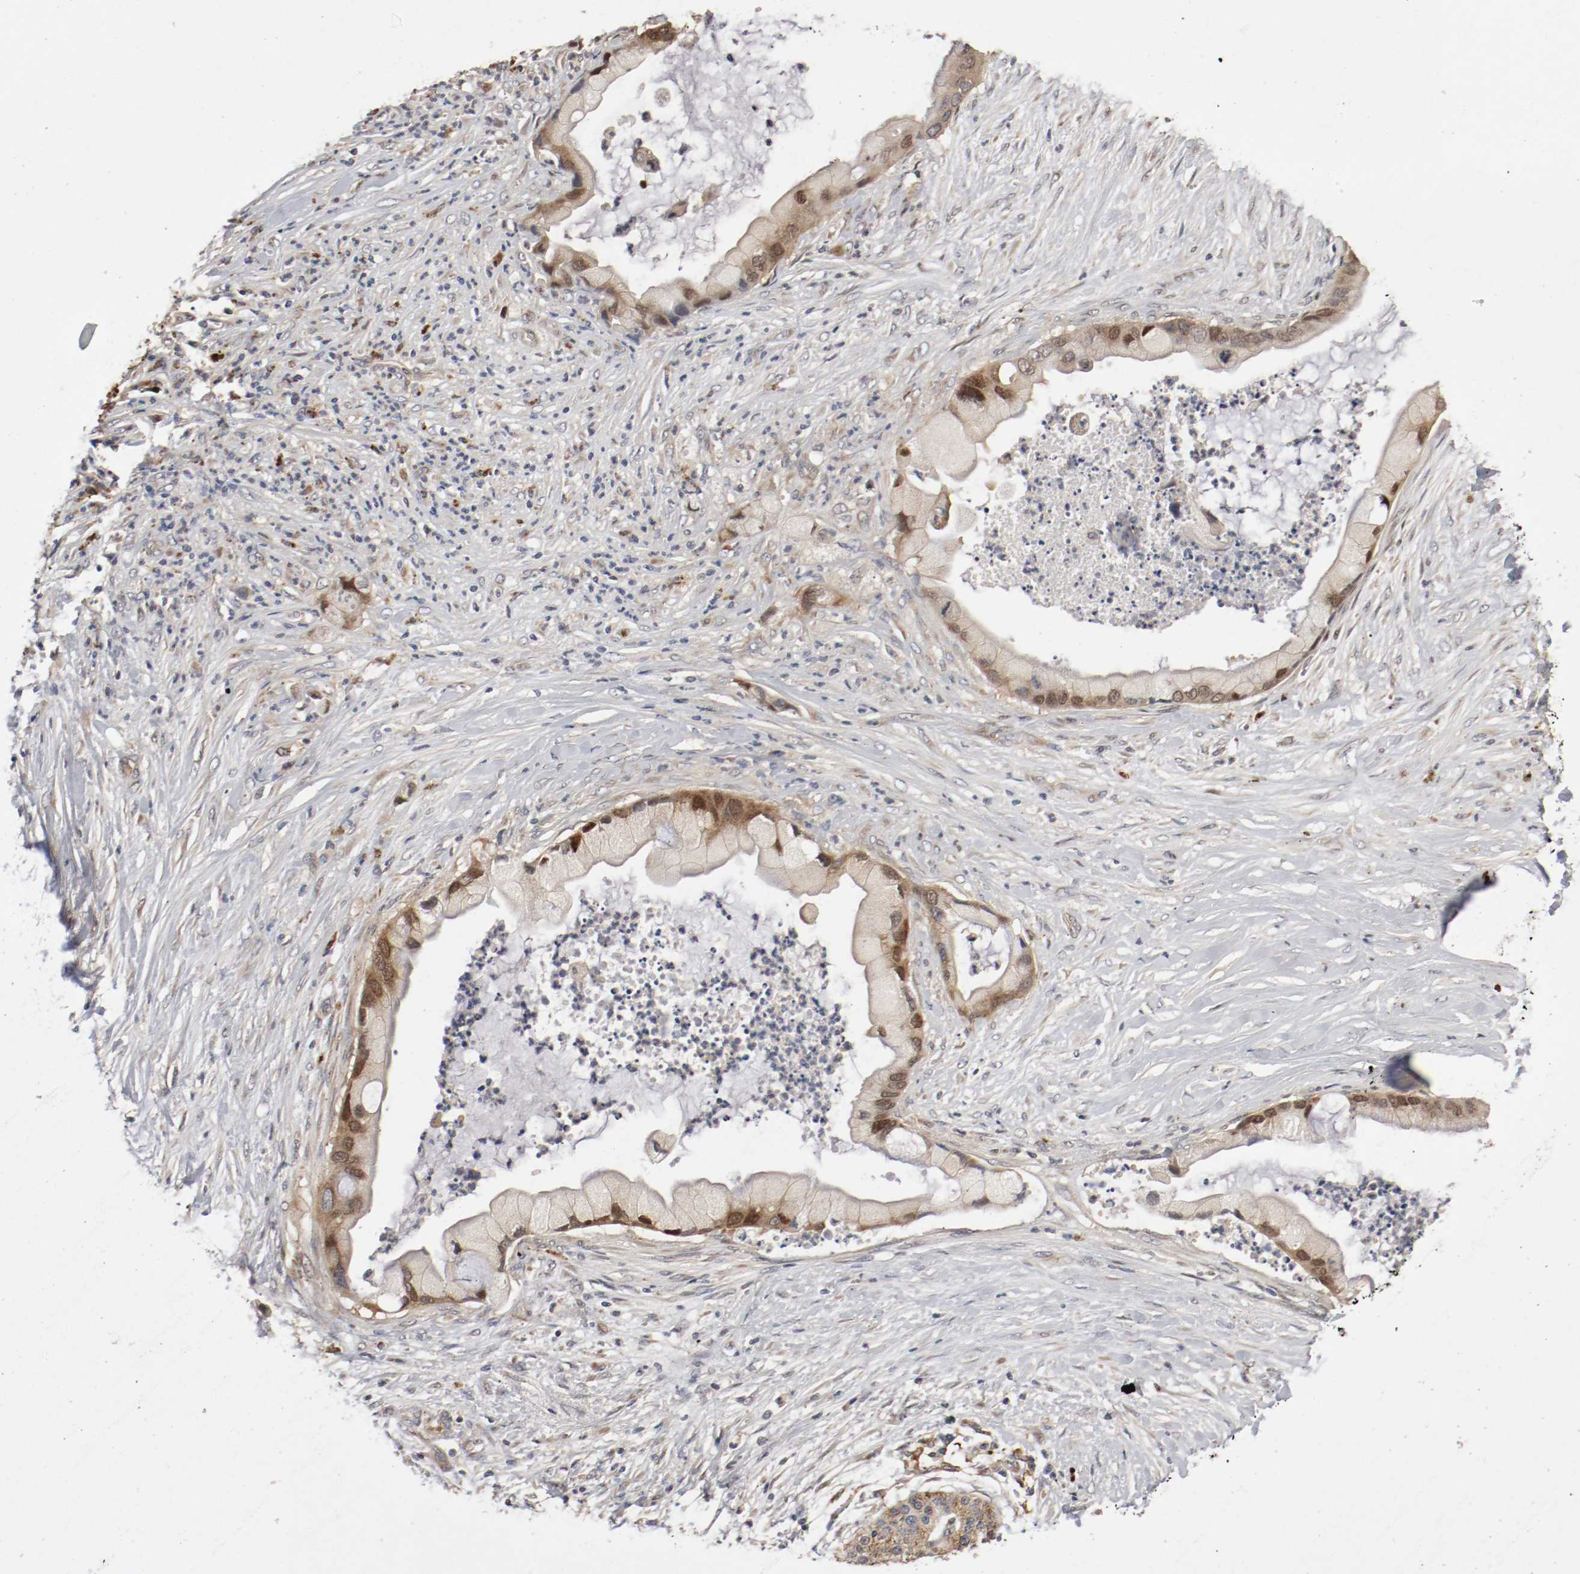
{"staining": {"intensity": "weak", "quantity": ">75%", "location": "cytoplasmic/membranous"}, "tissue": "pancreatic cancer", "cell_type": "Tumor cells", "image_type": "cancer", "snomed": [{"axis": "morphology", "description": "Adenocarcinoma, NOS"}, {"axis": "topography", "description": "Pancreas"}], "caption": "Tumor cells exhibit low levels of weak cytoplasmic/membranous expression in approximately >75% of cells in adenocarcinoma (pancreatic).", "gene": "REN", "patient": {"sex": "female", "age": 59}}